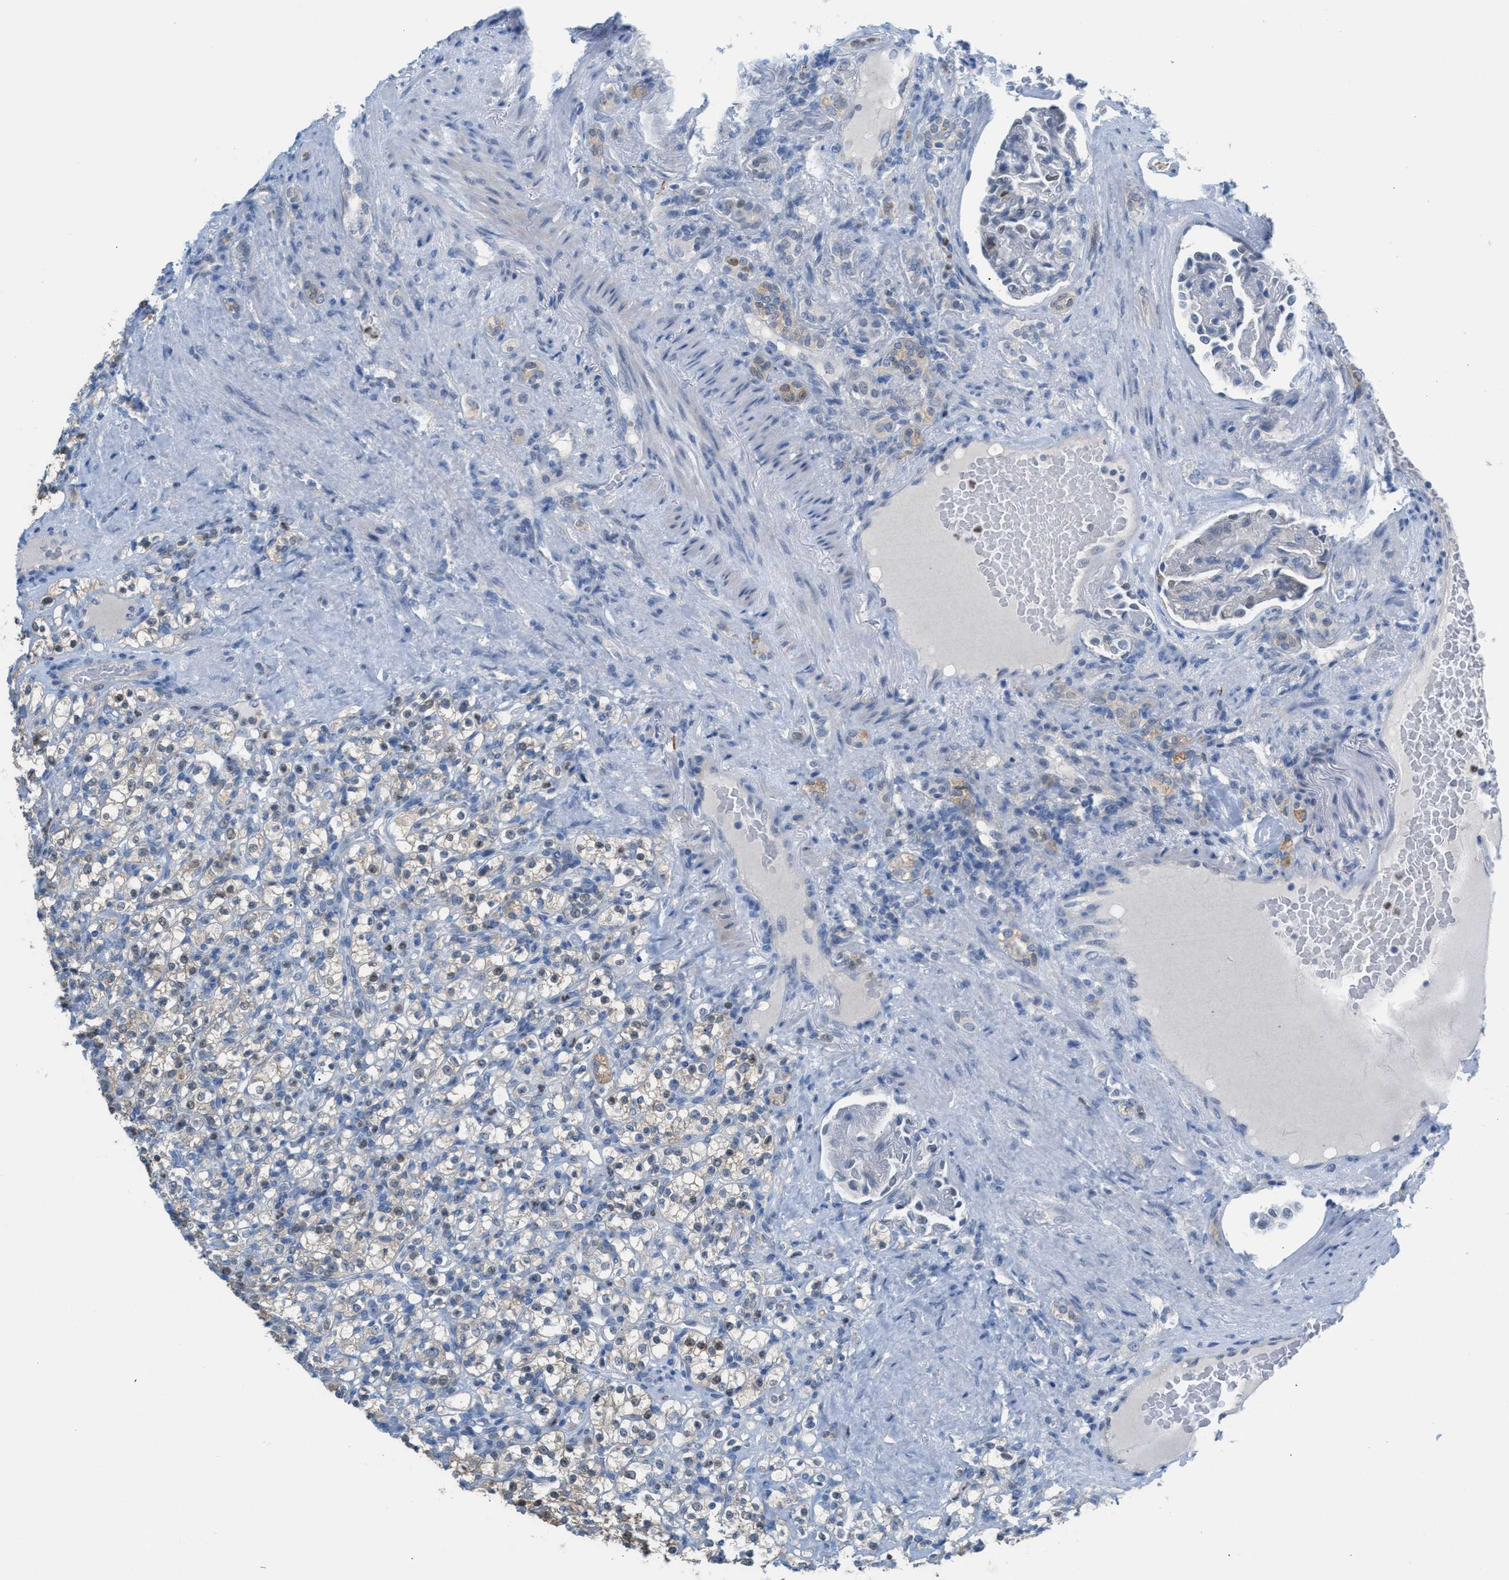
{"staining": {"intensity": "weak", "quantity": "<25%", "location": "cytoplasmic/membranous,nuclear"}, "tissue": "renal cancer", "cell_type": "Tumor cells", "image_type": "cancer", "snomed": [{"axis": "morphology", "description": "Normal tissue, NOS"}, {"axis": "morphology", "description": "Adenocarcinoma, NOS"}, {"axis": "topography", "description": "Kidney"}], "caption": "Renal cancer was stained to show a protein in brown. There is no significant expression in tumor cells.", "gene": "PPM1D", "patient": {"sex": "female", "age": 72}}